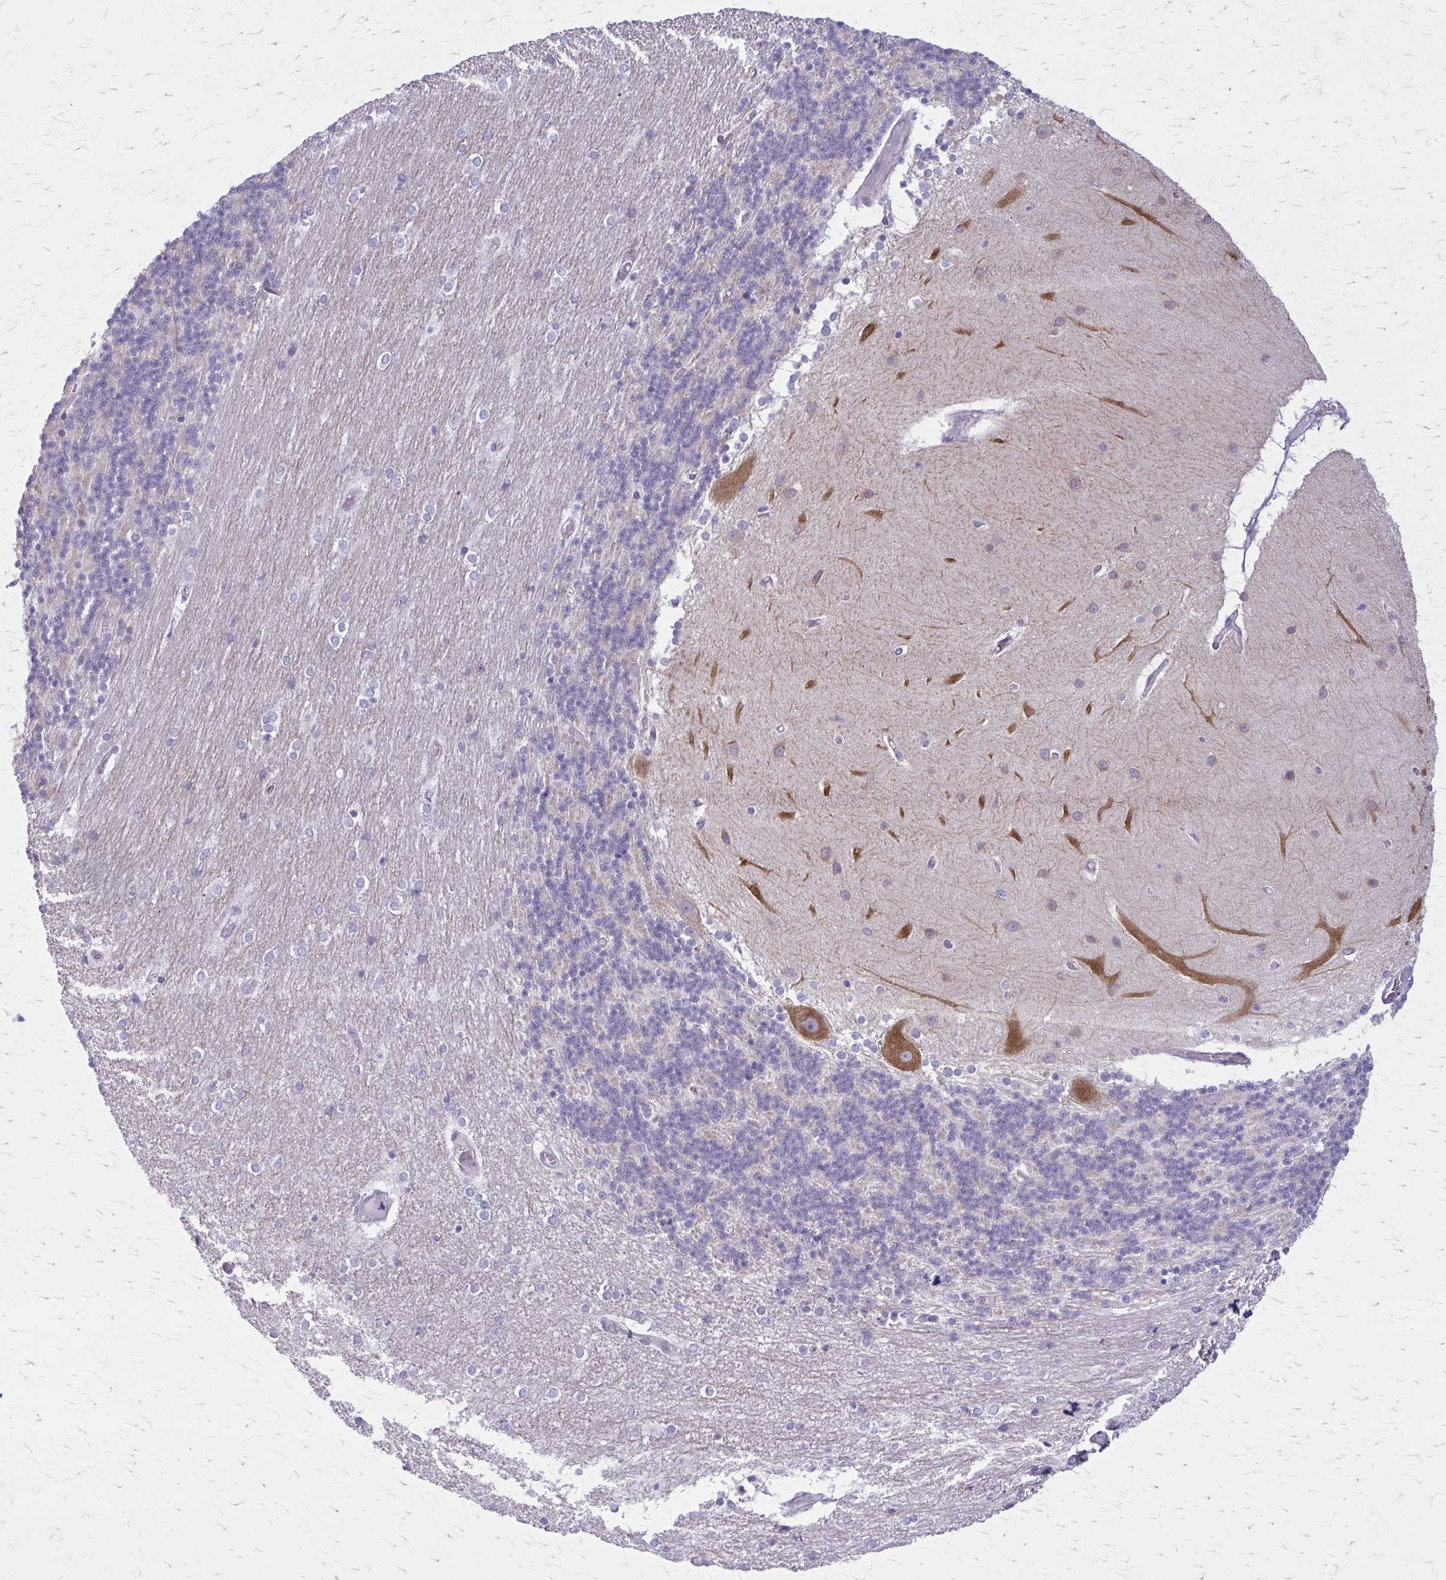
{"staining": {"intensity": "negative", "quantity": "none", "location": "none"}, "tissue": "cerebellum", "cell_type": "Cells in granular layer", "image_type": "normal", "snomed": [{"axis": "morphology", "description": "Normal tissue, NOS"}, {"axis": "topography", "description": "Cerebellum"}], "caption": "Cells in granular layer are negative for brown protein staining in unremarkable cerebellum. (Stains: DAB (3,3'-diaminobenzidine) immunohistochemistry (IHC) with hematoxylin counter stain, Microscopy: brightfield microscopy at high magnification).", "gene": "PITPNM1", "patient": {"sex": "female", "age": 54}}